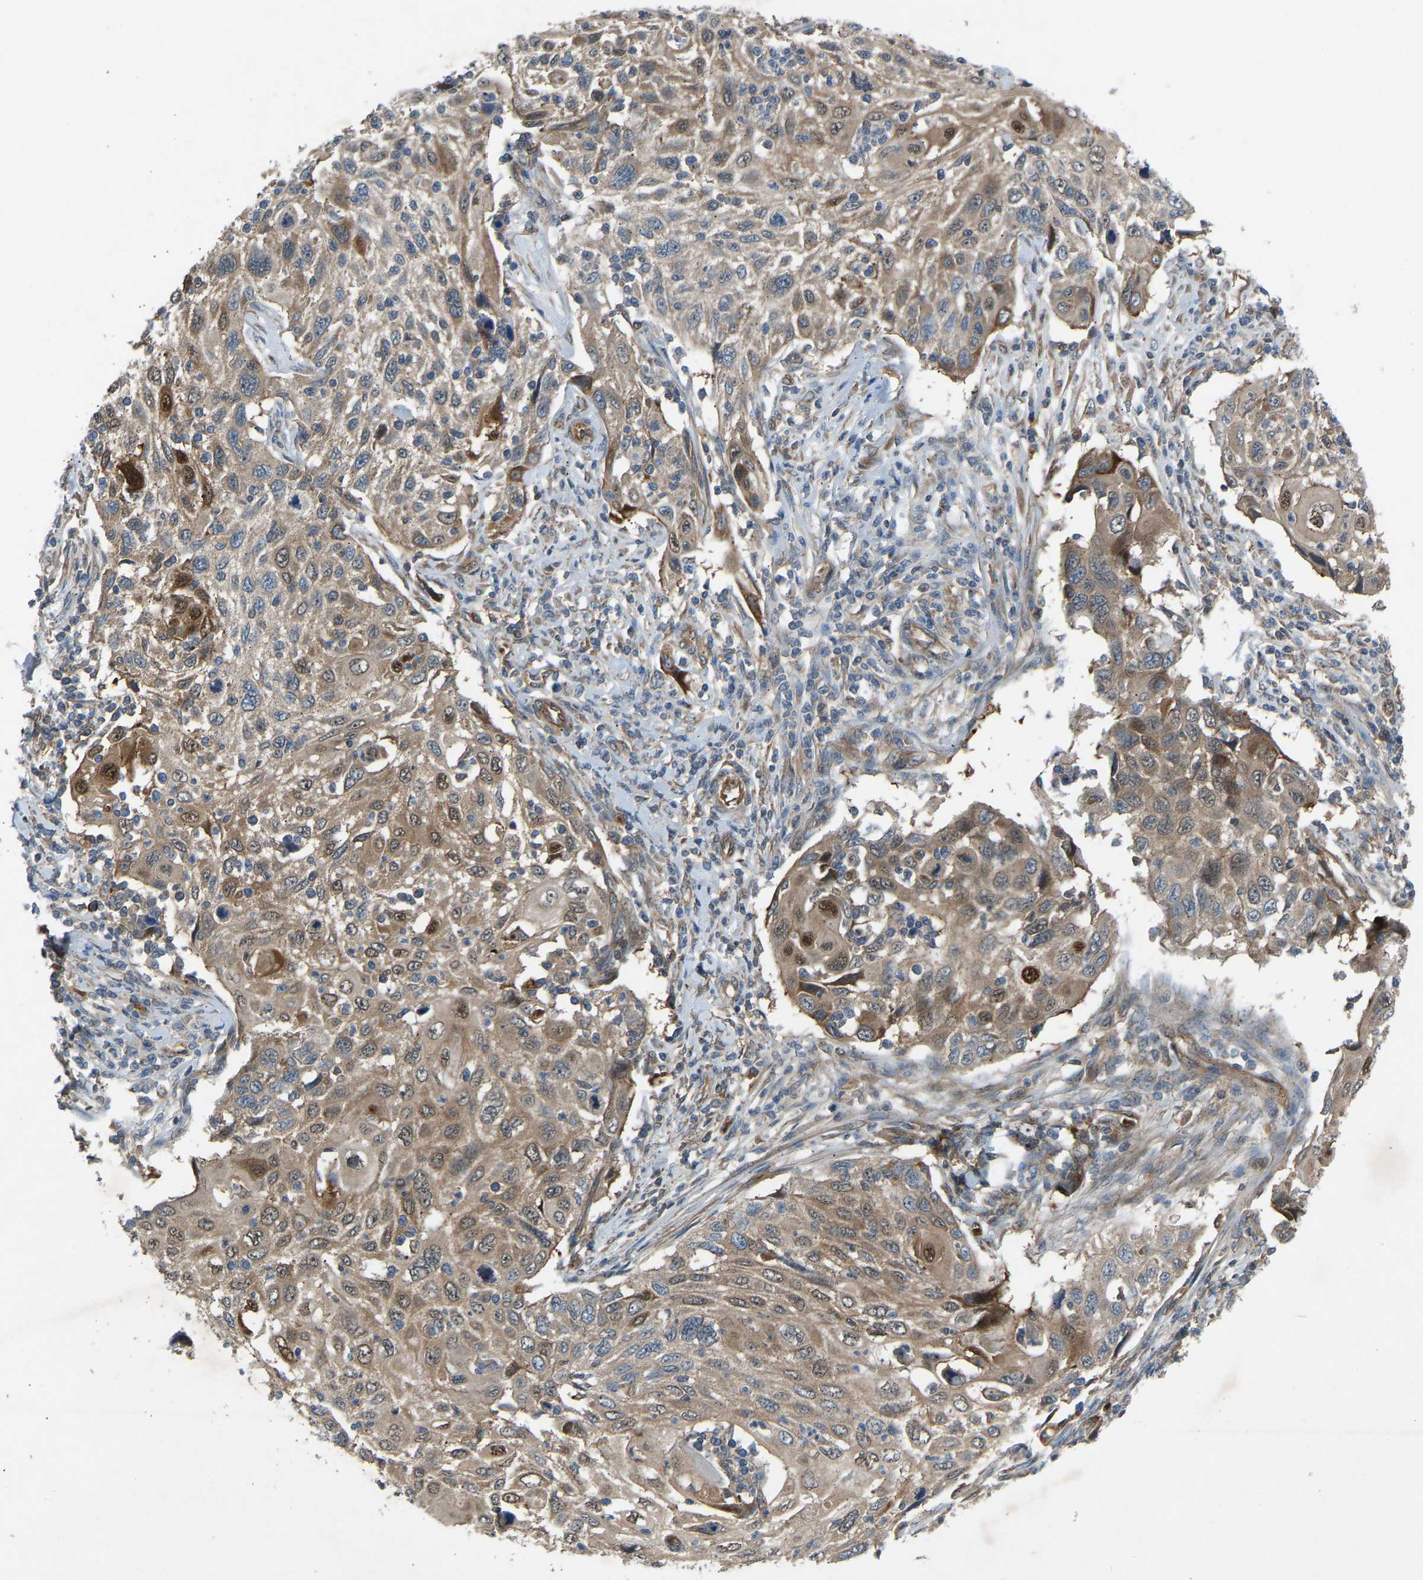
{"staining": {"intensity": "moderate", "quantity": "25%-75%", "location": "cytoplasmic/membranous,nuclear"}, "tissue": "cervical cancer", "cell_type": "Tumor cells", "image_type": "cancer", "snomed": [{"axis": "morphology", "description": "Squamous cell carcinoma, NOS"}, {"axis": "topography", "description": "Cervix"}], "caption": "Moderate cytoplasmic/membranous and nuclear protein positivity is seen in about 25%-75% of tumor cells in cervical squamous cell carcinoma.", "gene": "GAS2L1", "patient": {"sex": "female", "age": 70}}